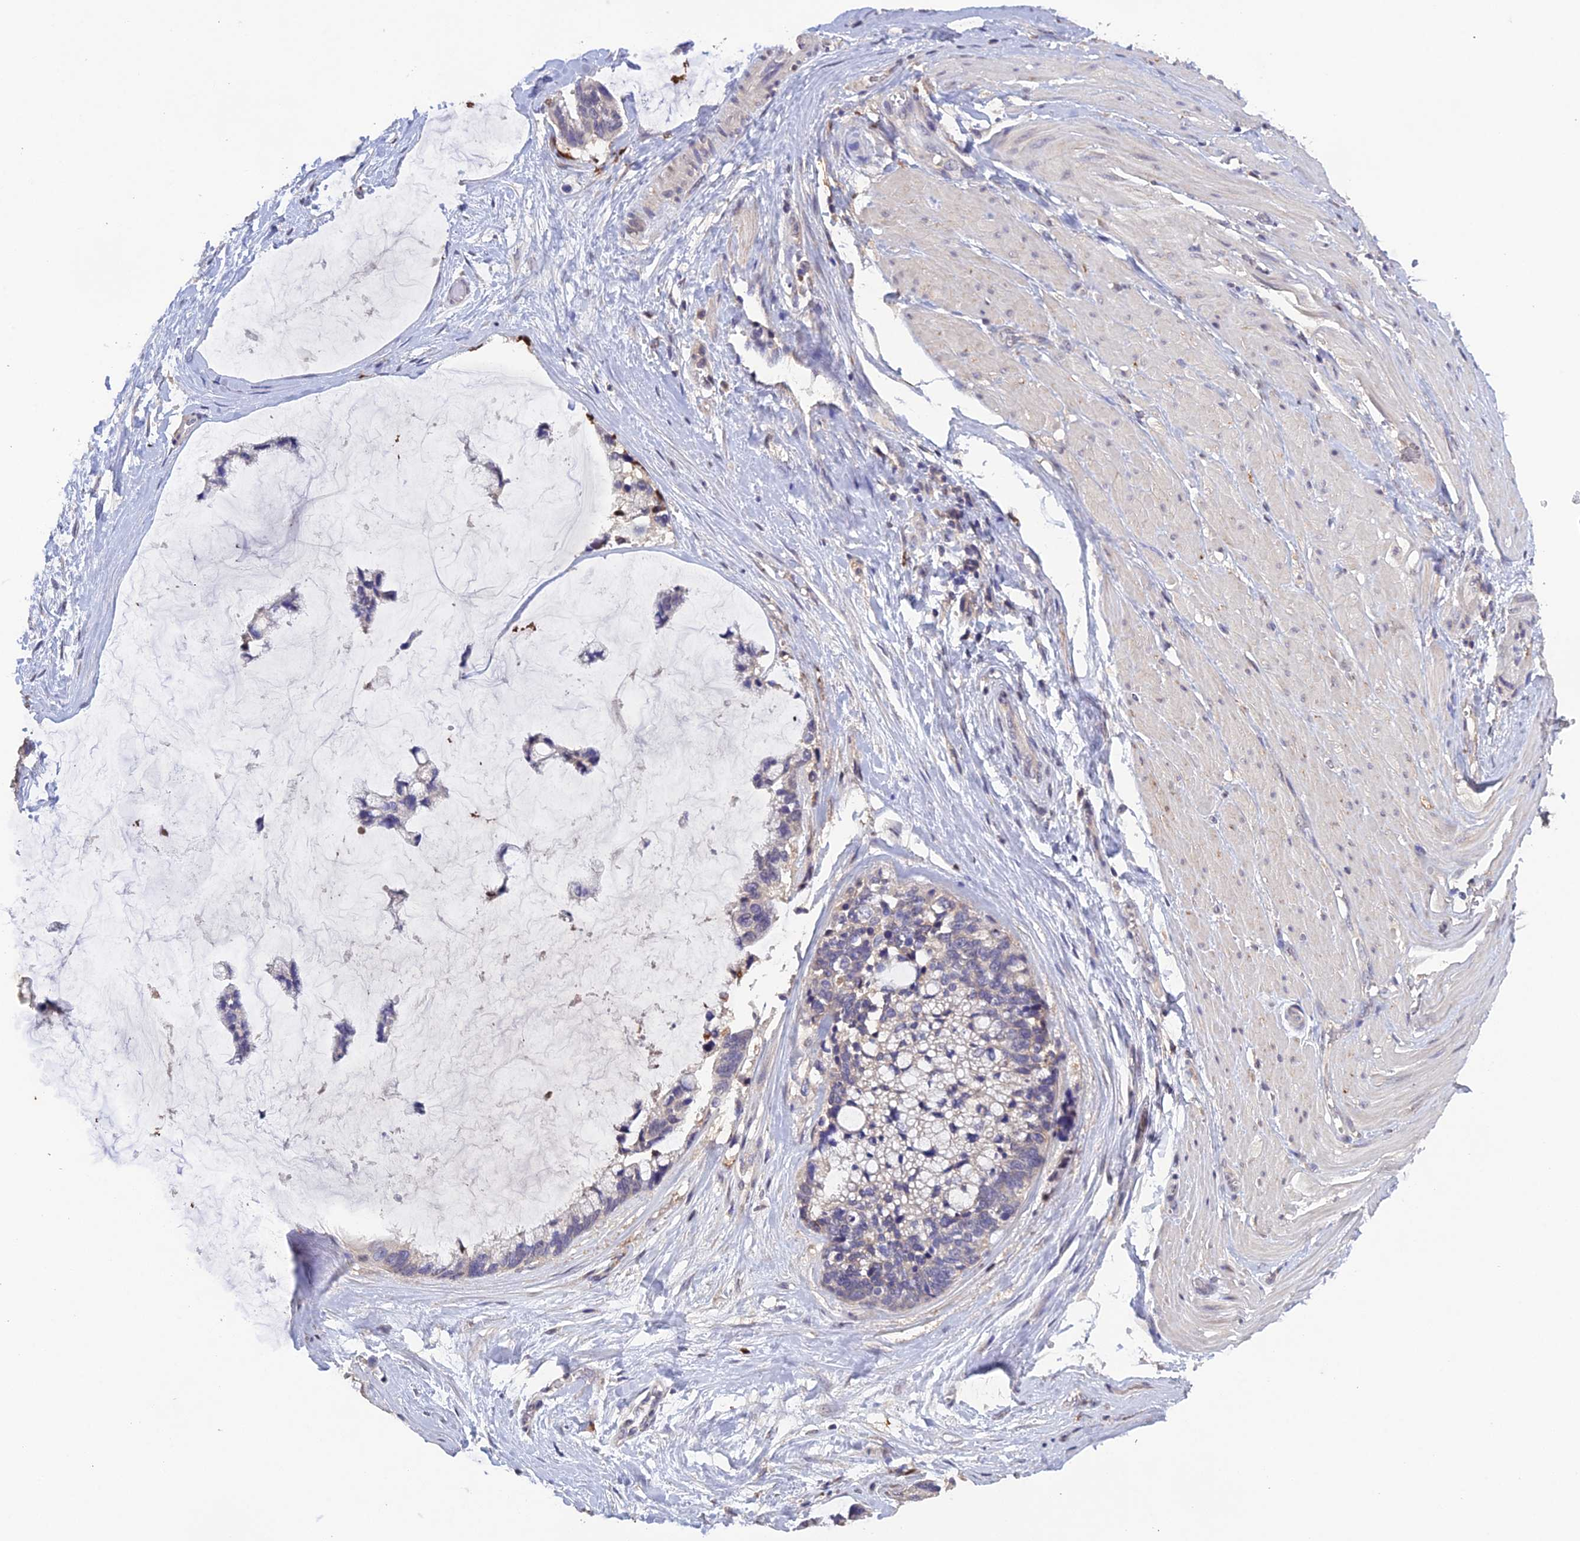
{"staining": {"intensity": "negative", "quantity": "none", "location": "none"}, "tissue": "ovarian cancer", "cell_type": "Tumor cells", "image_type": "cancer", "snomed": [{"axis": "morphology", "description": "Cystadenocarcinoma, mucinous, NOS"}, {"axis": "topography", "description": "Ovary"}], "caption": "Photomicrograph shows no protein staining in tumor cells of mucinous cystadenocarcinoma (ovarian) tissue.", "gene": "SLC39A13", "patient": {"sex": "female", "age": 39}}